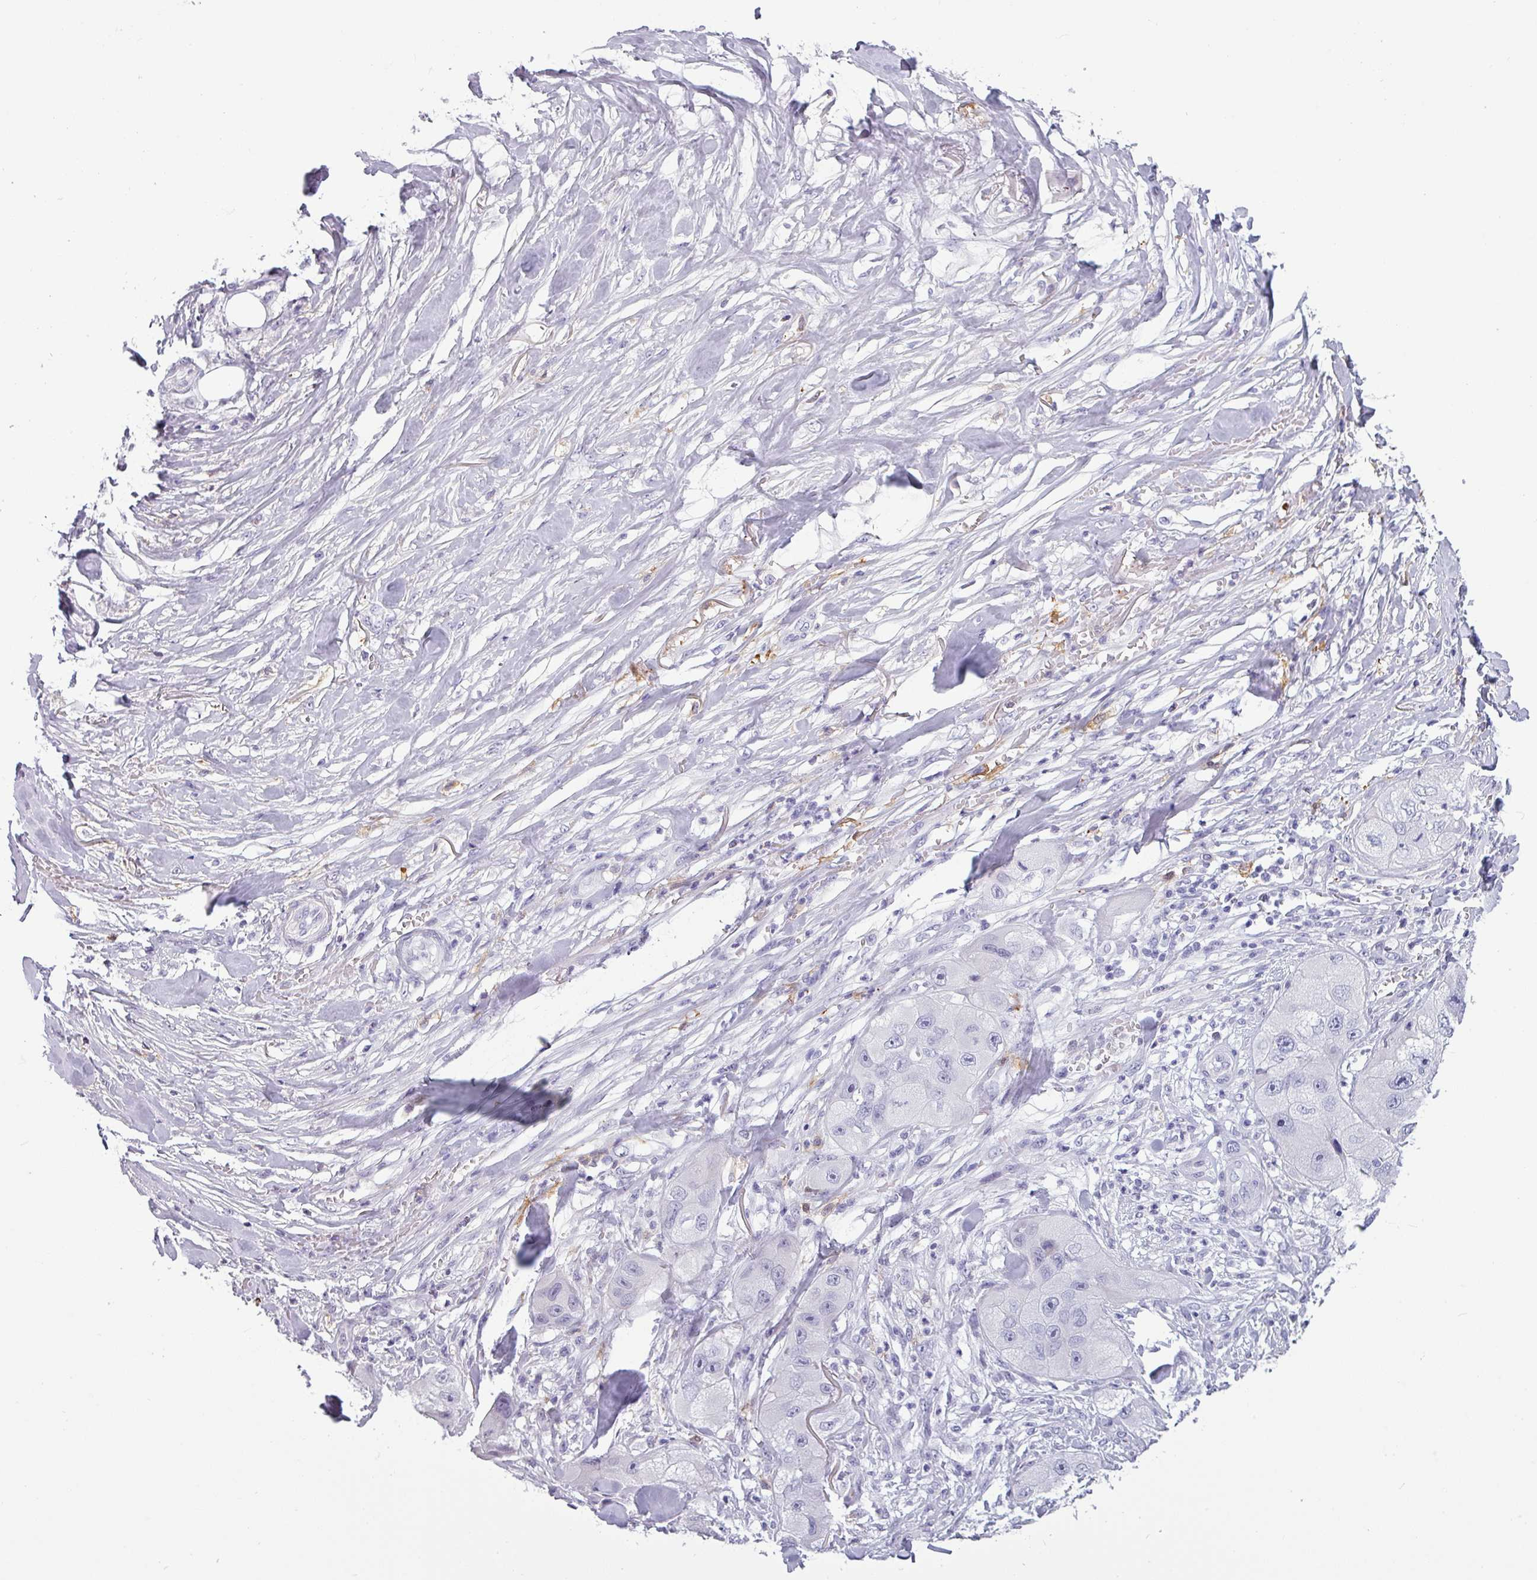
{"staining": {"intensity": "negative", "quantity": "none", "location": "none"}, "tissue": "skin cancer", "cell_type": "Tumor cells", "image_type": "cancer", "snomed": [{"axis": "morphology", "description": "Squamous cell carcinoma, NOS"}, {"axis": "topography", "description": "Skin"}, {"axis": "topography", "description": "Subcutis"}], "caption": "IHC of human skin cancer (squamous cell carcinoma) reveals no staining in tumor cells.", "gene": "SLC26A9", "patient": {"sex": "male", "age": 73}}